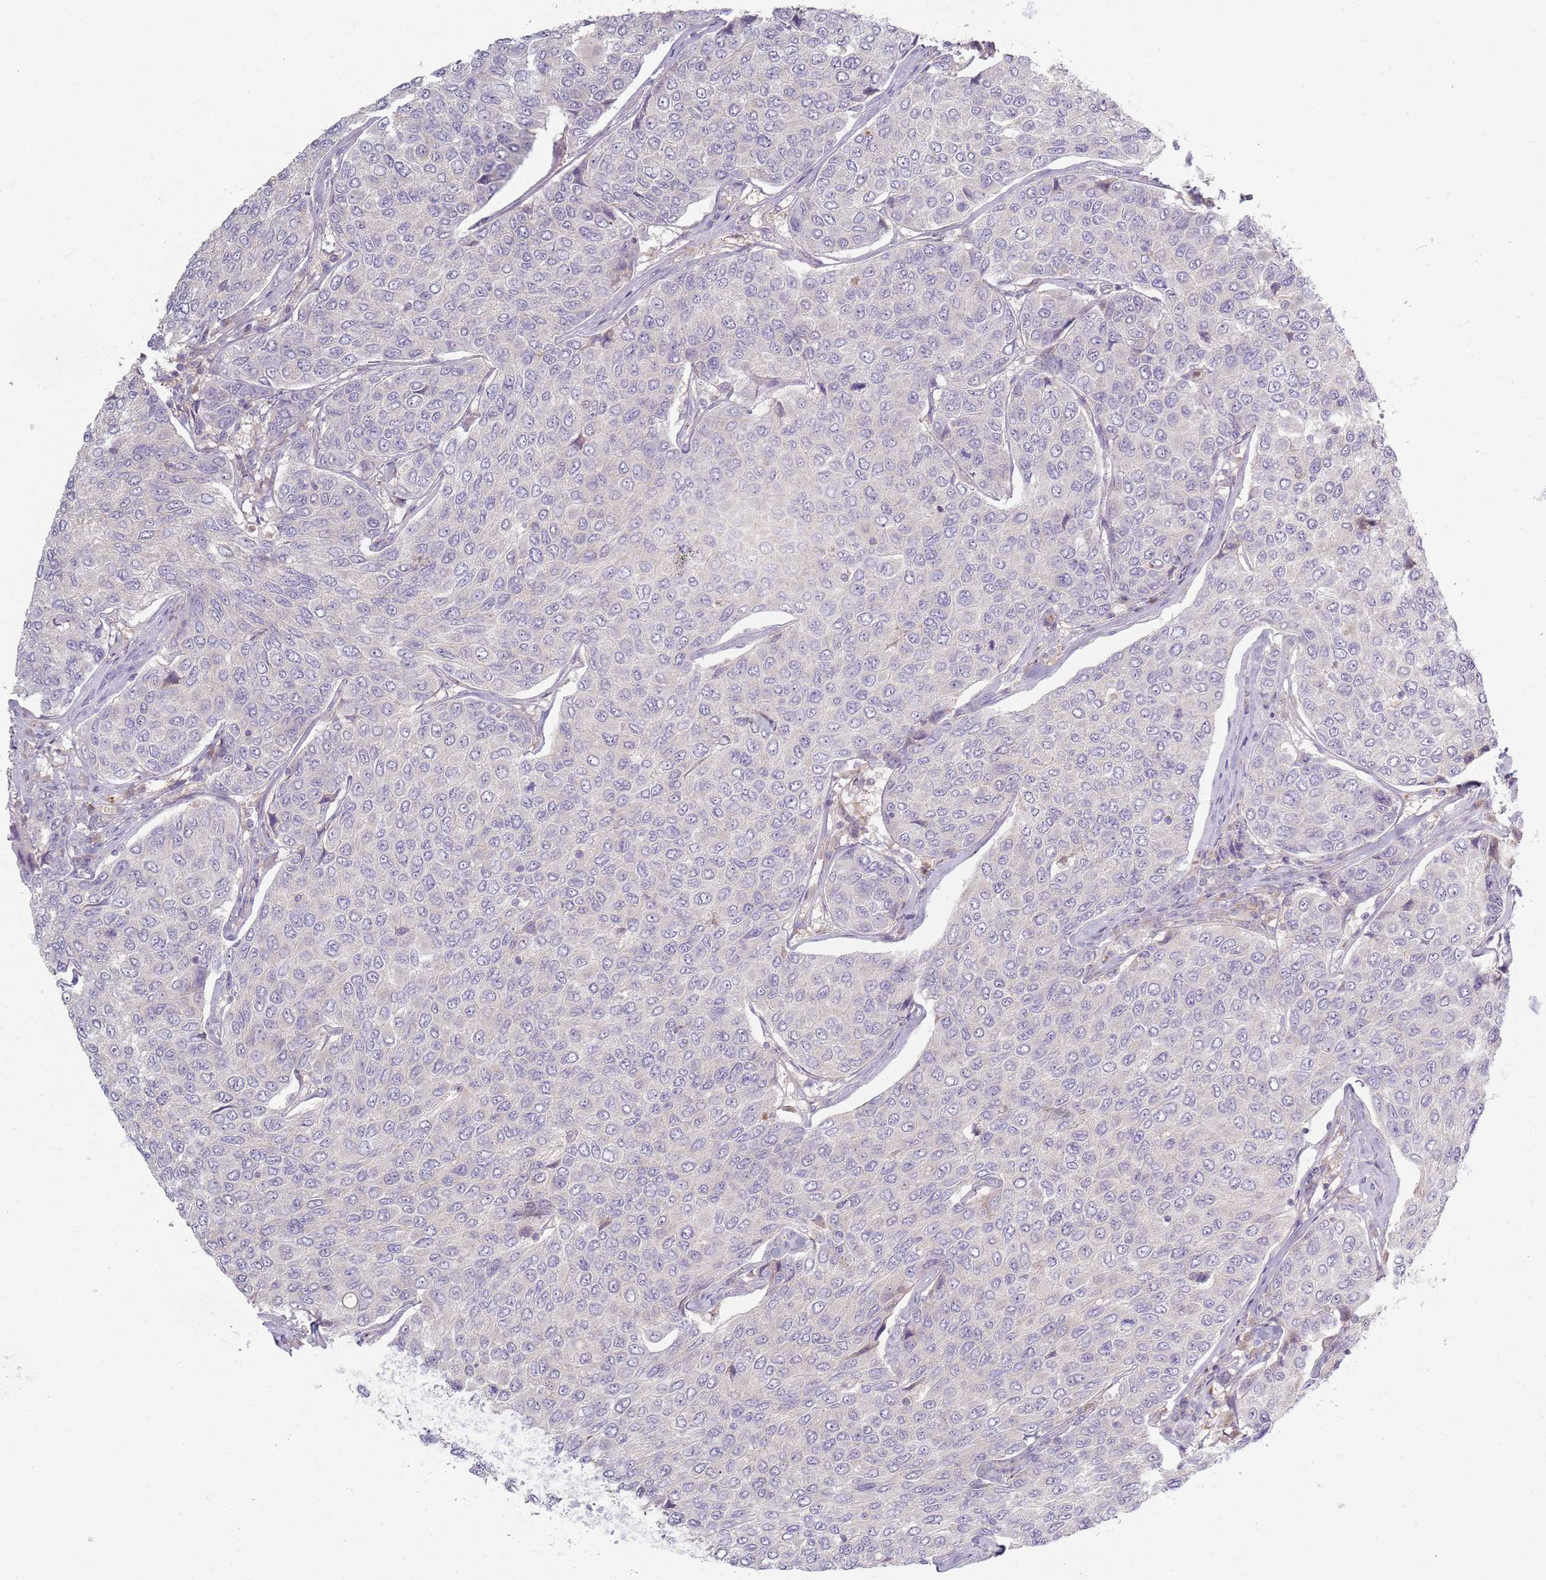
{"staining": {"intensity": "negative", "quantity": "none", "location": "none"}, "tissue": "breast cancer", "cell_type": "Tumor cells", "image_type": "cancer", "snomed": [{"axis": "morphology", "description": "Duct carcinoma"}, {"axis": "topography", "description": "Breast"}], "caption": "High power microscopy photomicrograph of an immunohistochemistry micrograph of invasive ductal carcinoma (breast), revealing no significant expression in tumor cells. The staining was performed using DAB (3,3'-diaminobenzidine) to visualize the protein expression in brown, while the nuclei were stained in blue with hematoxylin (Magnification: 20x).", "gene": "ZDHHC2", "patient": {"sex": "female", "age": 55}}